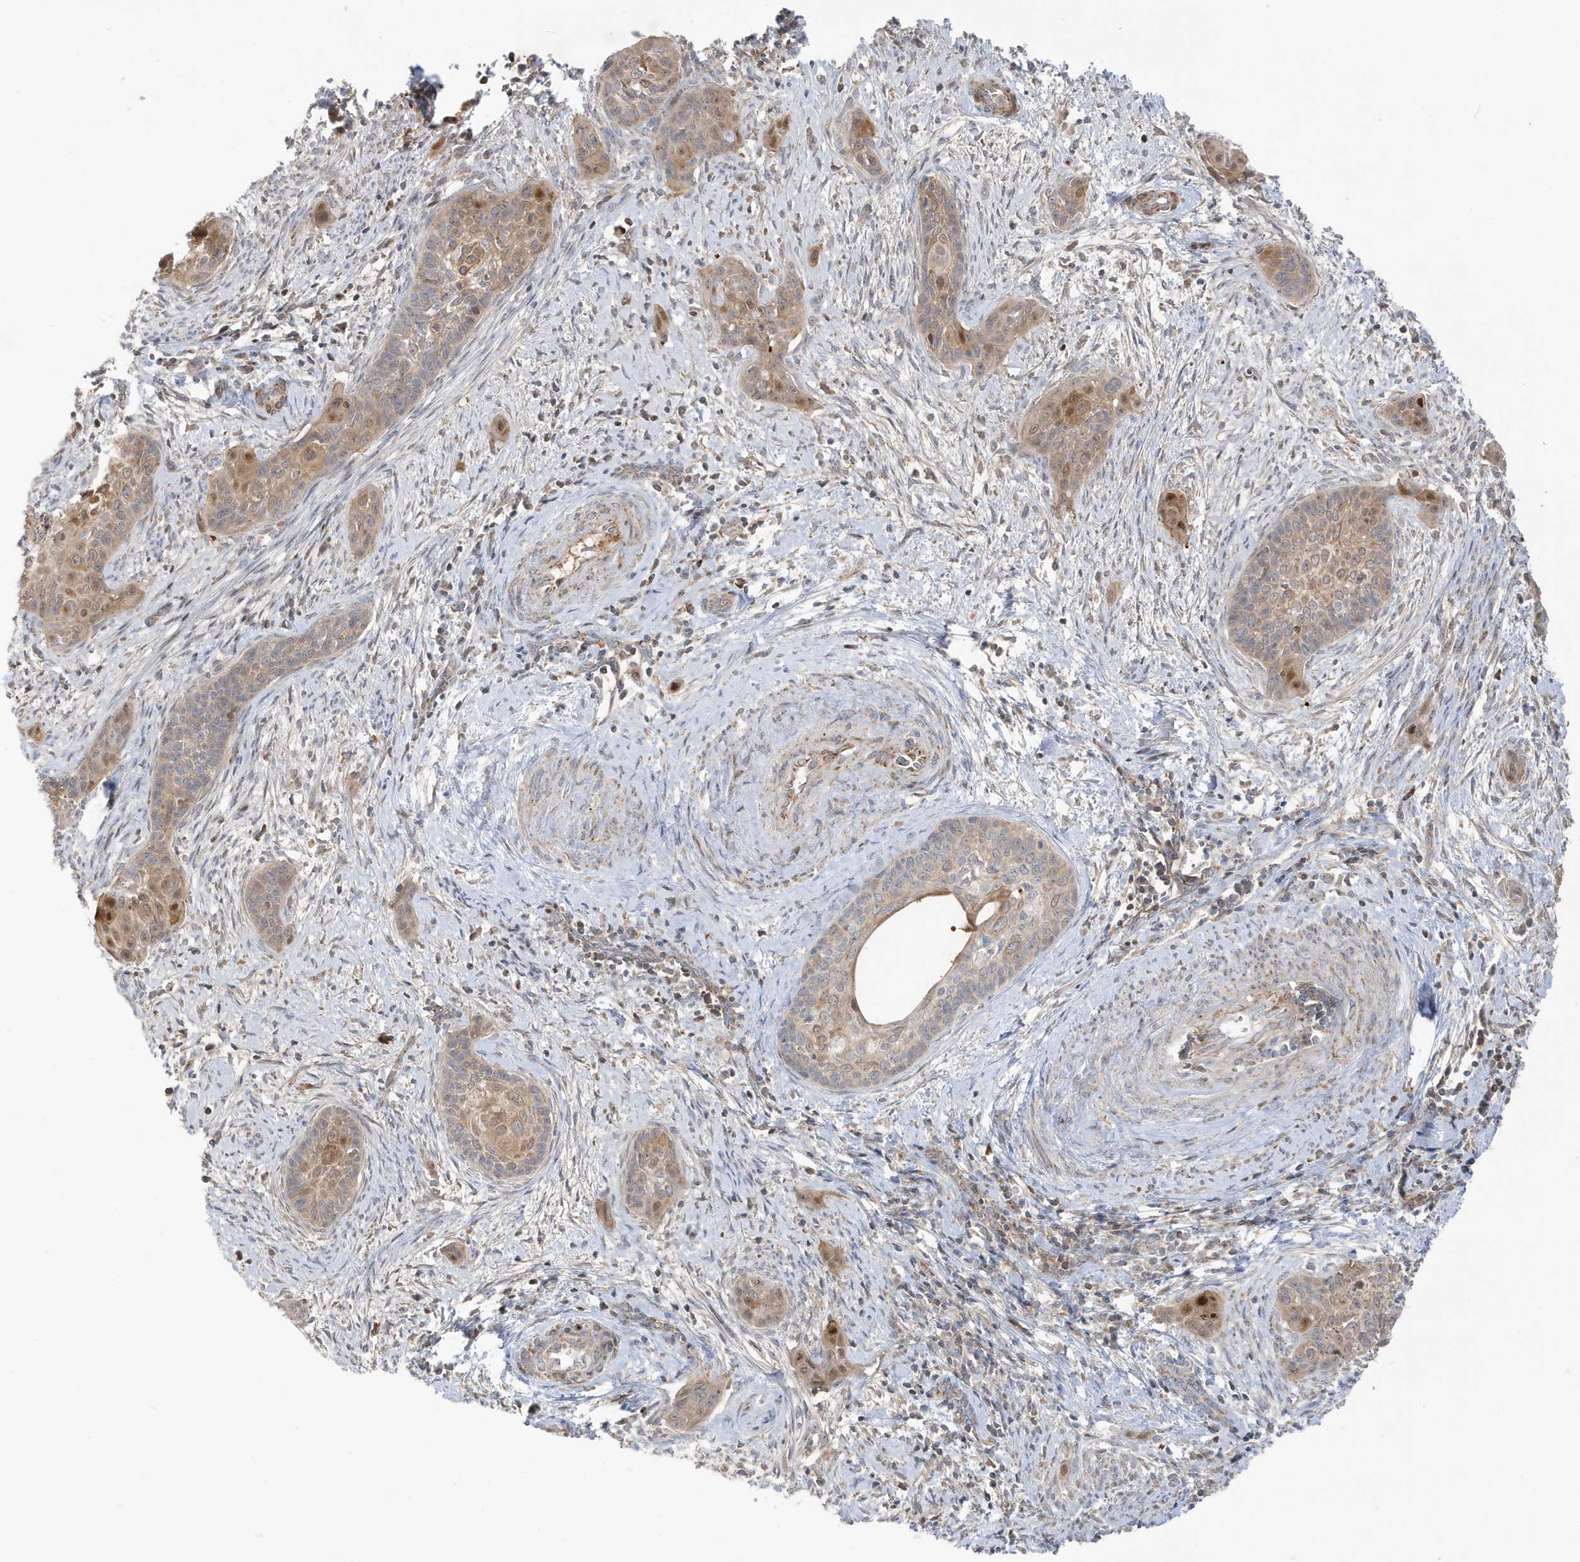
{"staining": {"intensity": "moderate", "quantity": "25%-75%", "location": "cytoplasmic/membranous,nuclear"}, "tissue": "cervical cancer", "cell_type": "Tumor cells", "image_type": "cancer", "snomed": [{"axis": "morphology", "description": "Squamous cell carcinoma, NOS"}, {"axis": "topography", "description": "Cervix"}], "caption": "Immunohistochemistry image of neoplastic tissue: human squamous cell carcinoma (cervical) stained using immunohistochemistry (IHC) exhibits medium levels of moderate protein expression localized specifically in the cytoplasmic/membranous and nuclear of tumor cells, appearing as a cytoplasmic/membranous and nuclear brown color.", "gene": "IFT57", "patient": {"sex": "female", "age": 33}}